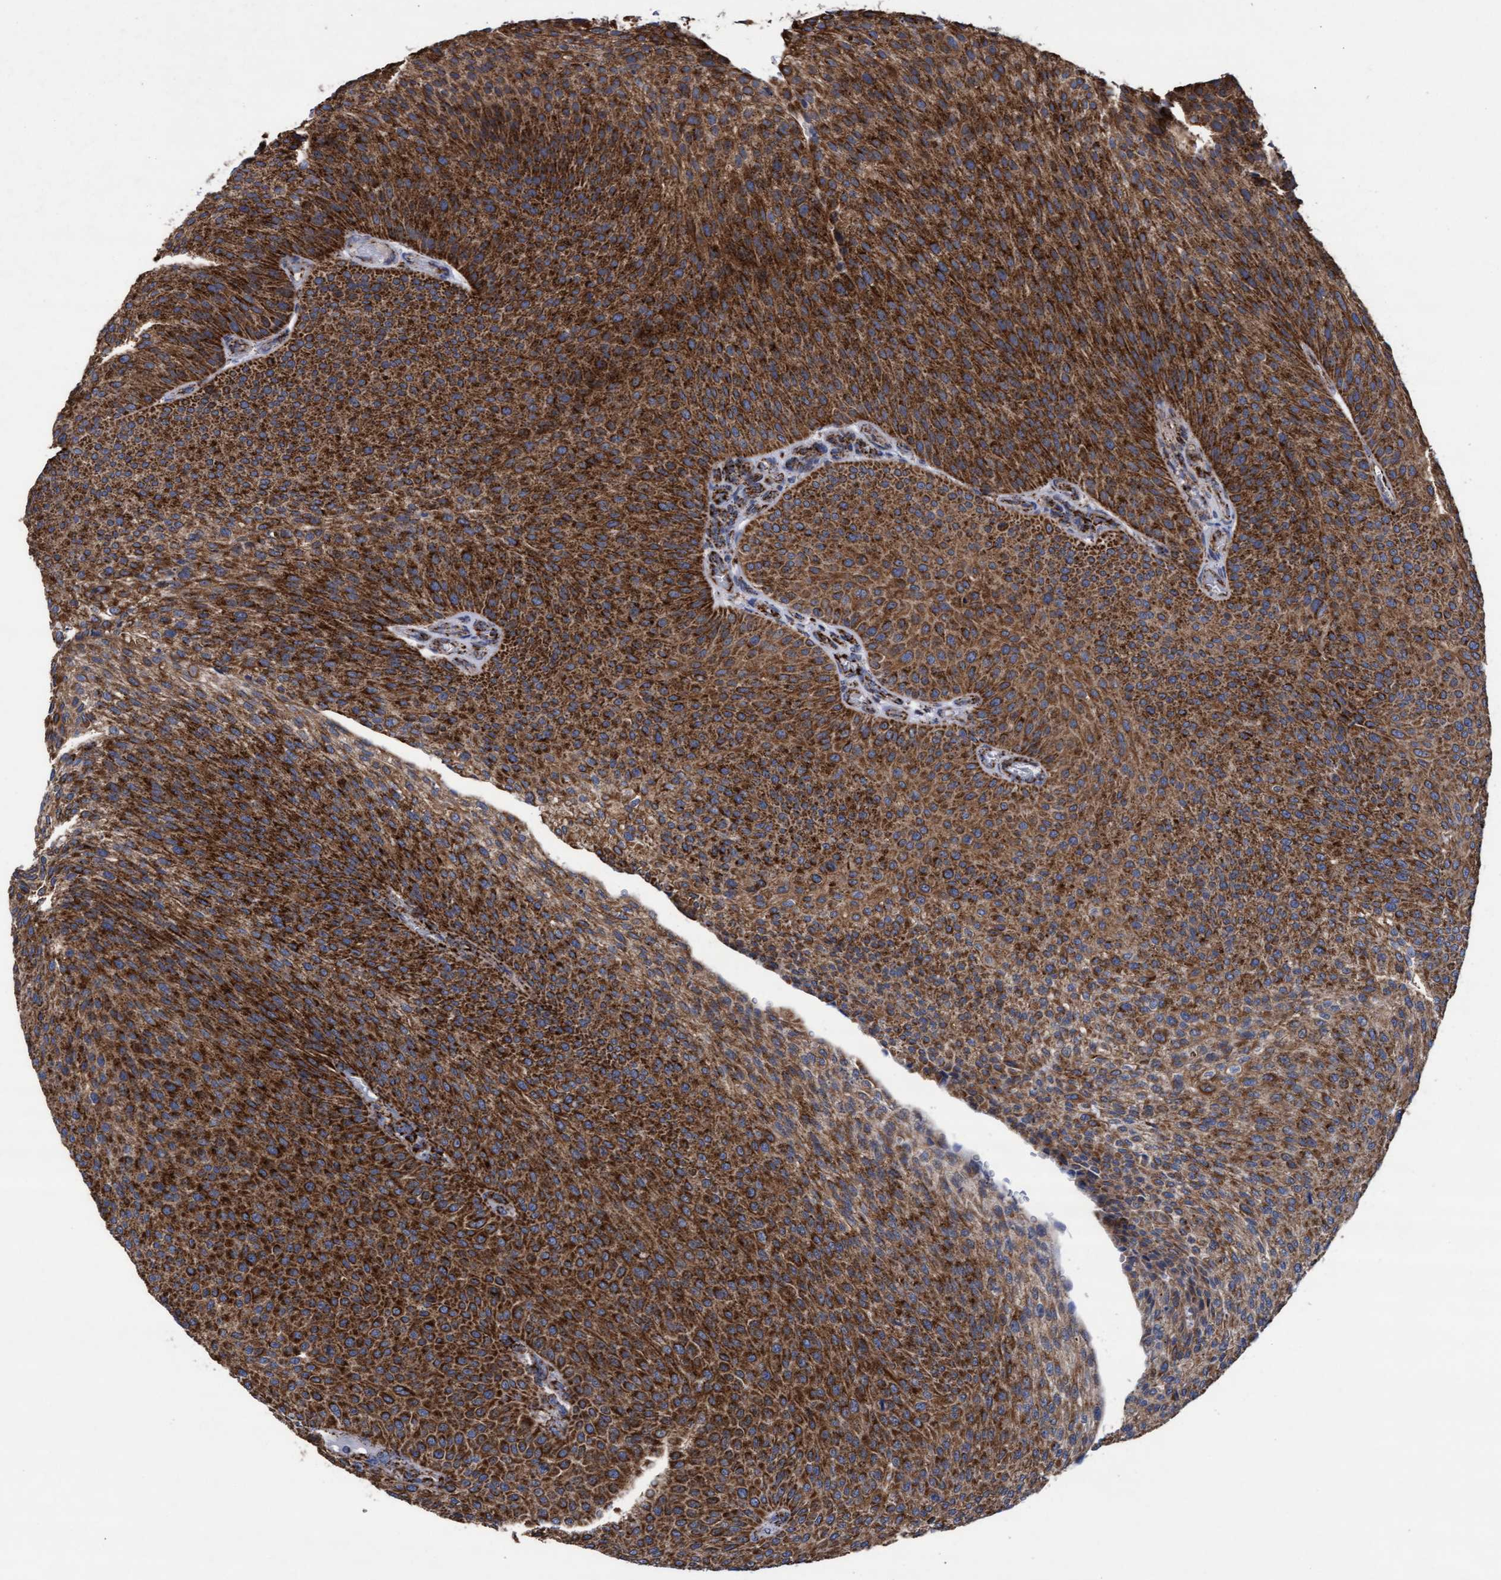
{"staining": {"intensity": "strong", "quantity": ">75%", "location": "cytoplasmic/membranous"}, "tissue": "urothelial cancer", "cell_type": "Tumor cells", "image_type": "cancer", "snomed": [{"axis": "morphology", "description": "Urothelial carcinoma, Low grade"}, {"axis": "topography", "description": "Smooth muscle"}, {"axis": "topography", "description": "Urinary bladder"}], "caption": "About >75% of tumor cells in urothelial carcinoma (low-grade) reveal strong cytoplasmic/membranous protein staining as visualized by brown immunohistochemical staining.", "gene": "MRPL38", "patient": {"sex": "male", "age": 60}}